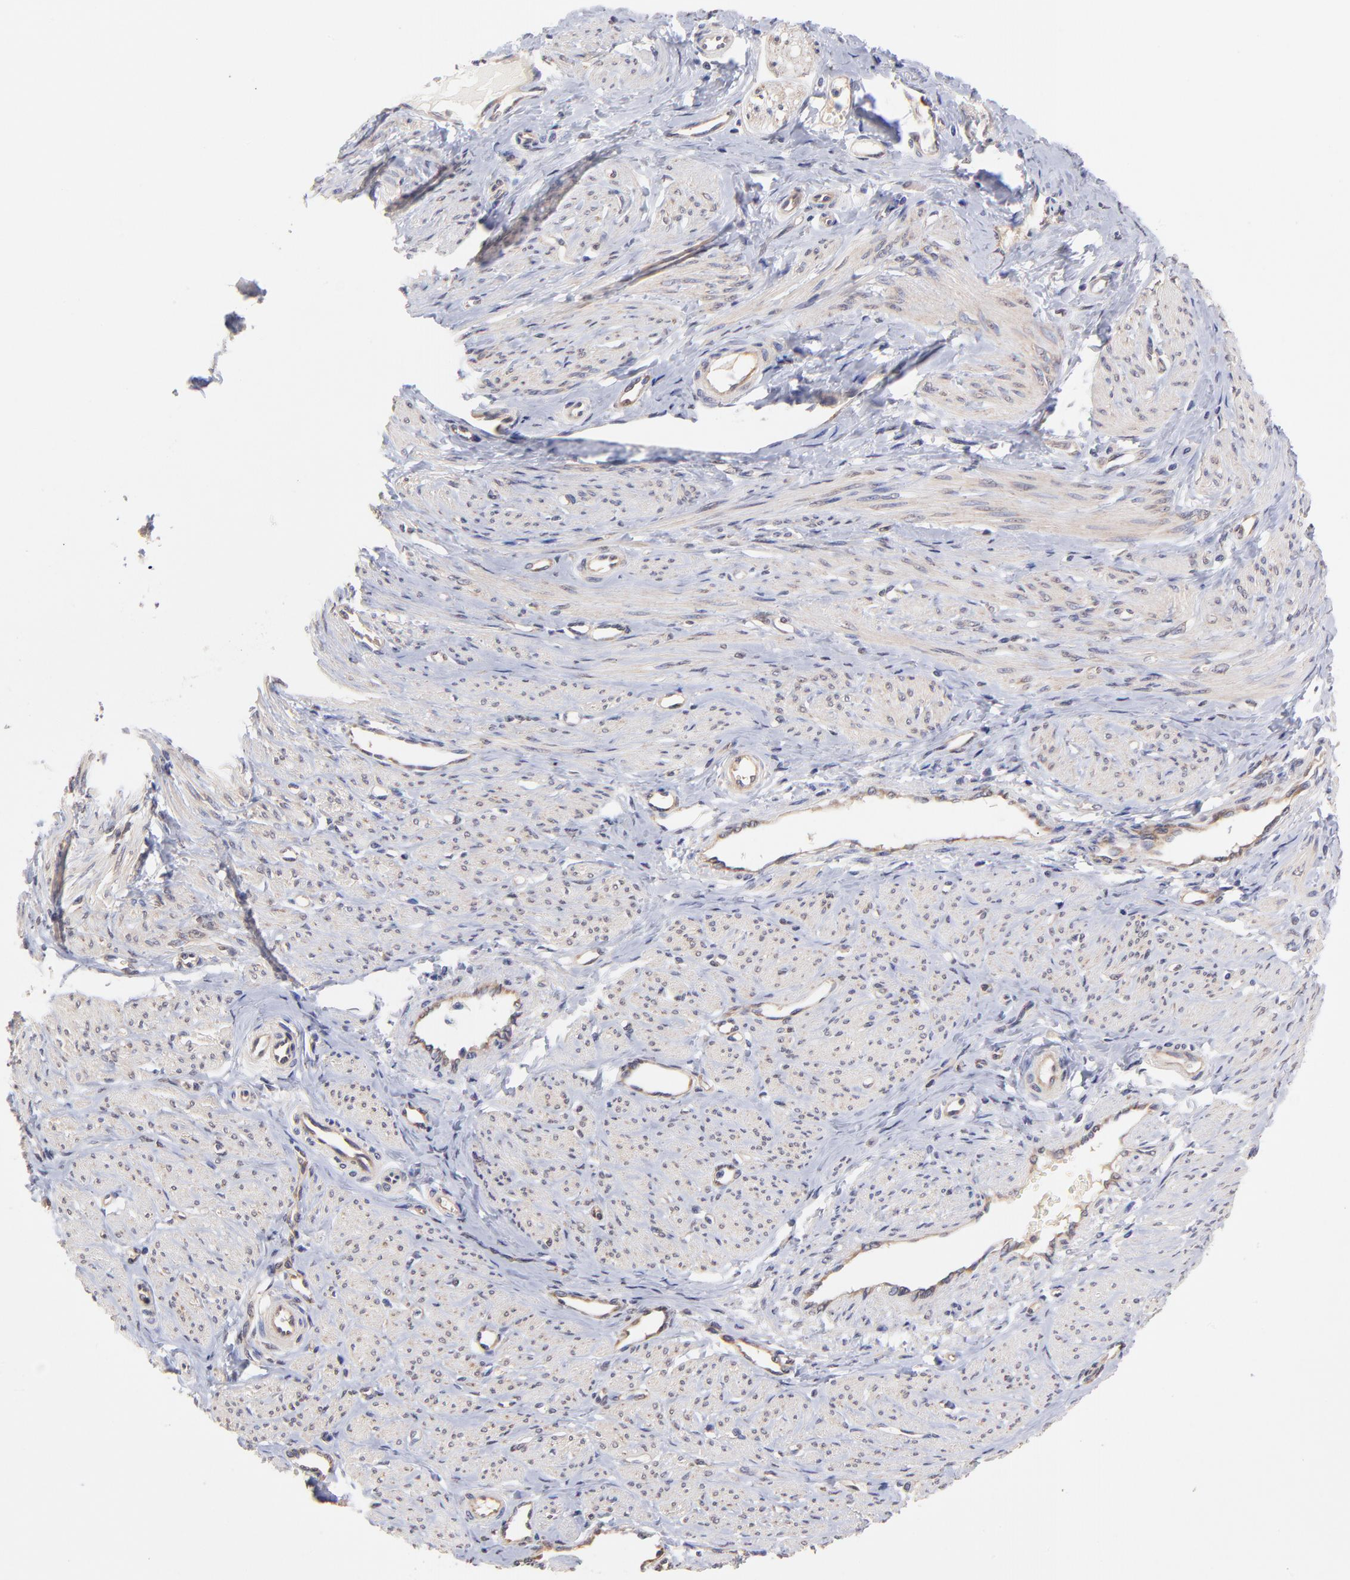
{"staining": {"intensity": "weak", "quantity": "25%-75%", "location": "cytoplasmic/membranous"}, "tissue": "smooth muscle", "cell_type": "Smooth muscle cells", "image_type": "normal", "snomed": [{"axis": "morphology", "description": "Normal tissue, NOS"}, {"axis": "topography", "description": "Smooth muscle"}, {"axis": "topography", "description": "Uterus"}], "caption": "A brown stain labels weak cytoplasmic/membranous expression of a protein in smooth muscle cells of normal smooth muscle.", "gene": "UBE2H", "patient": {"sex": "female", "age": 39}}